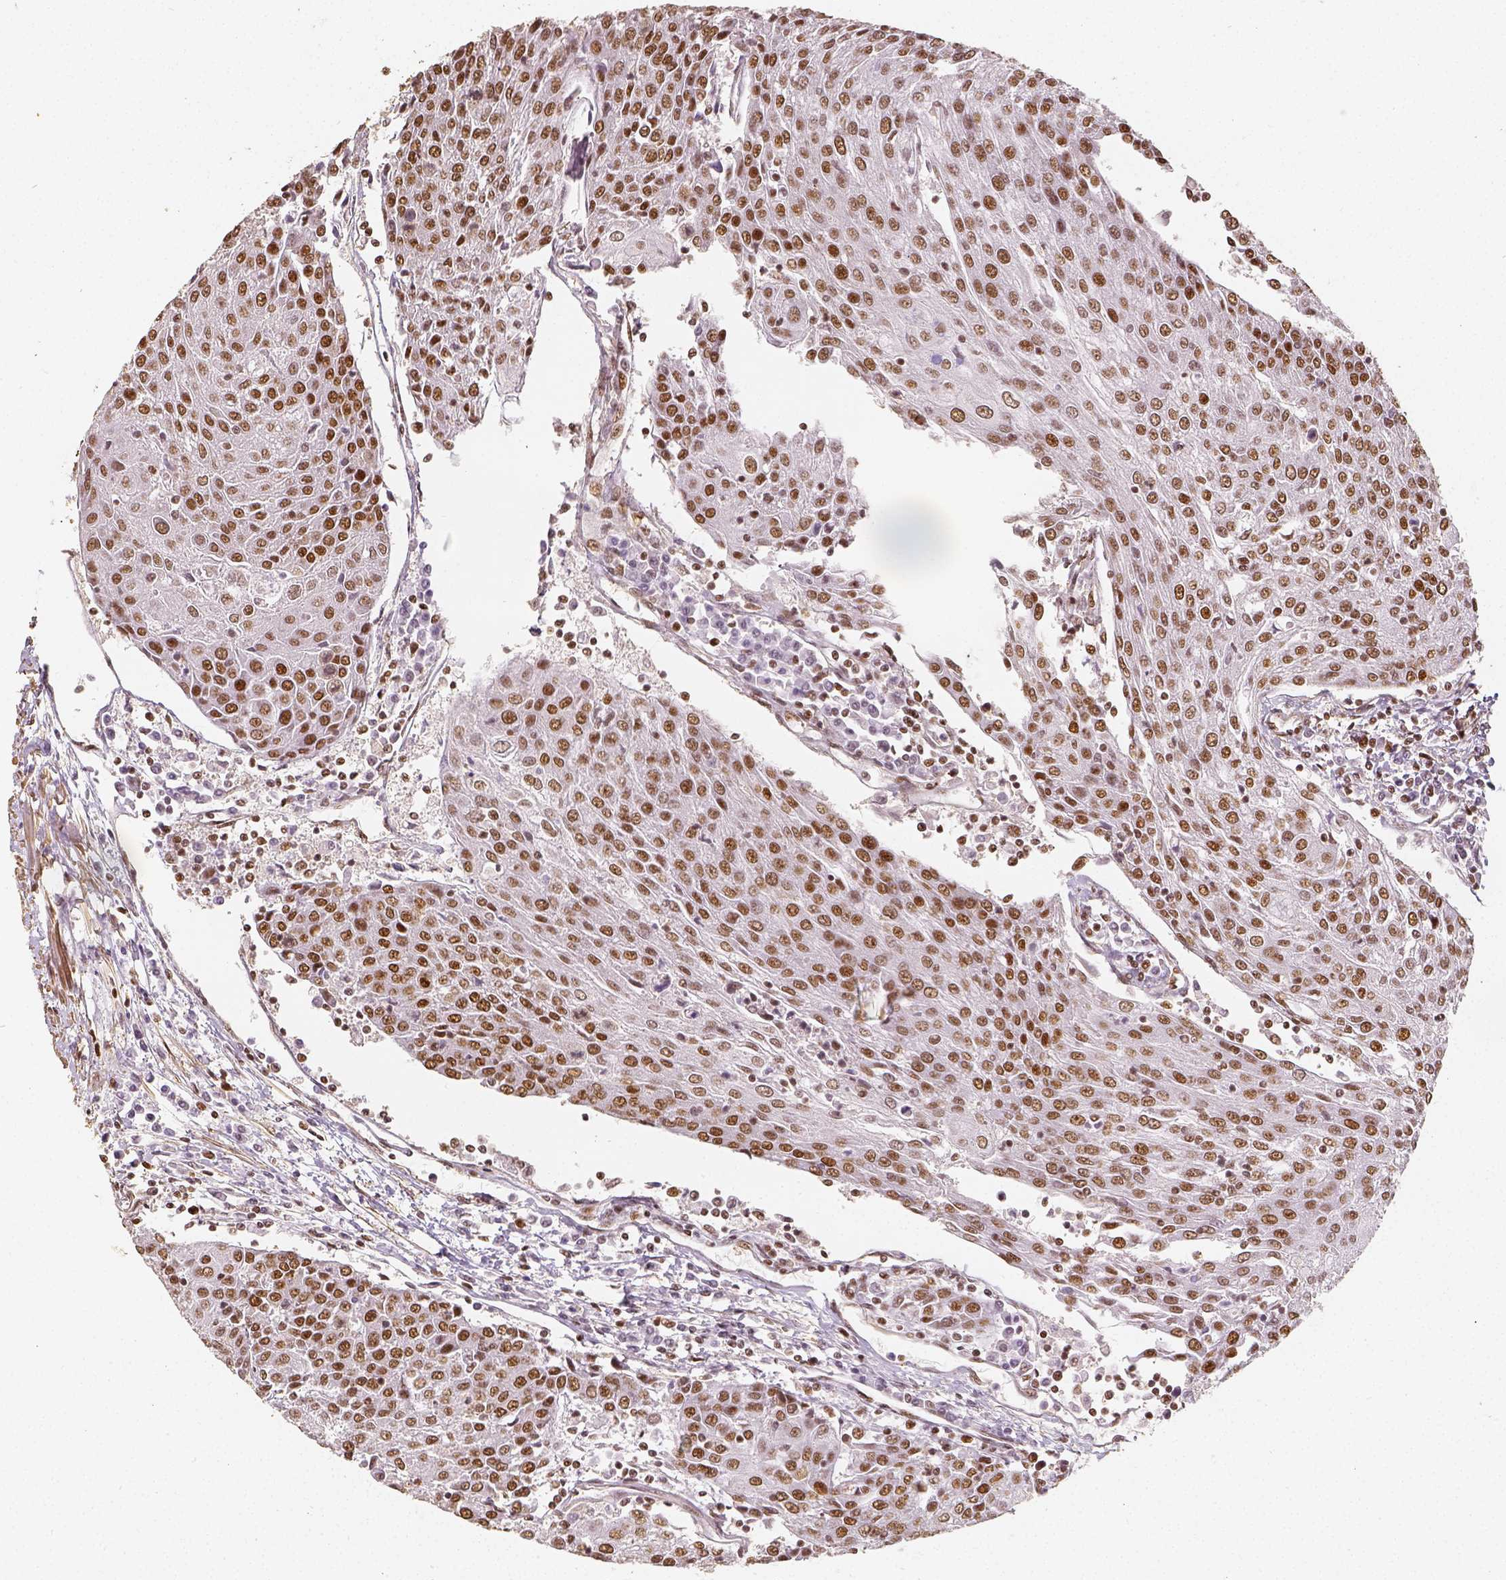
{"staining": {"intensity": "moderate", "quantity": ">75%", "location": "nuclear"}, "tissue": "urothelial cancer", "cell_type": "Tumor cells", "image_type": "cancer", "snomed": [{"axis": "morphology", "description": "Urothelial carcinoma, High grade"}, {"axis": "topography", "description": "Urinary bladder"}], "caption": "Urothelial cancer stained with DAB (3,3'-diaminobenzidine) immunohistochemistry (IHC) demonstrates medium levels of moderate nuclear expression in about >75% of tumor cells.", "gene": "HDAC1", "patient": {"sex": "female", "age": 85}}